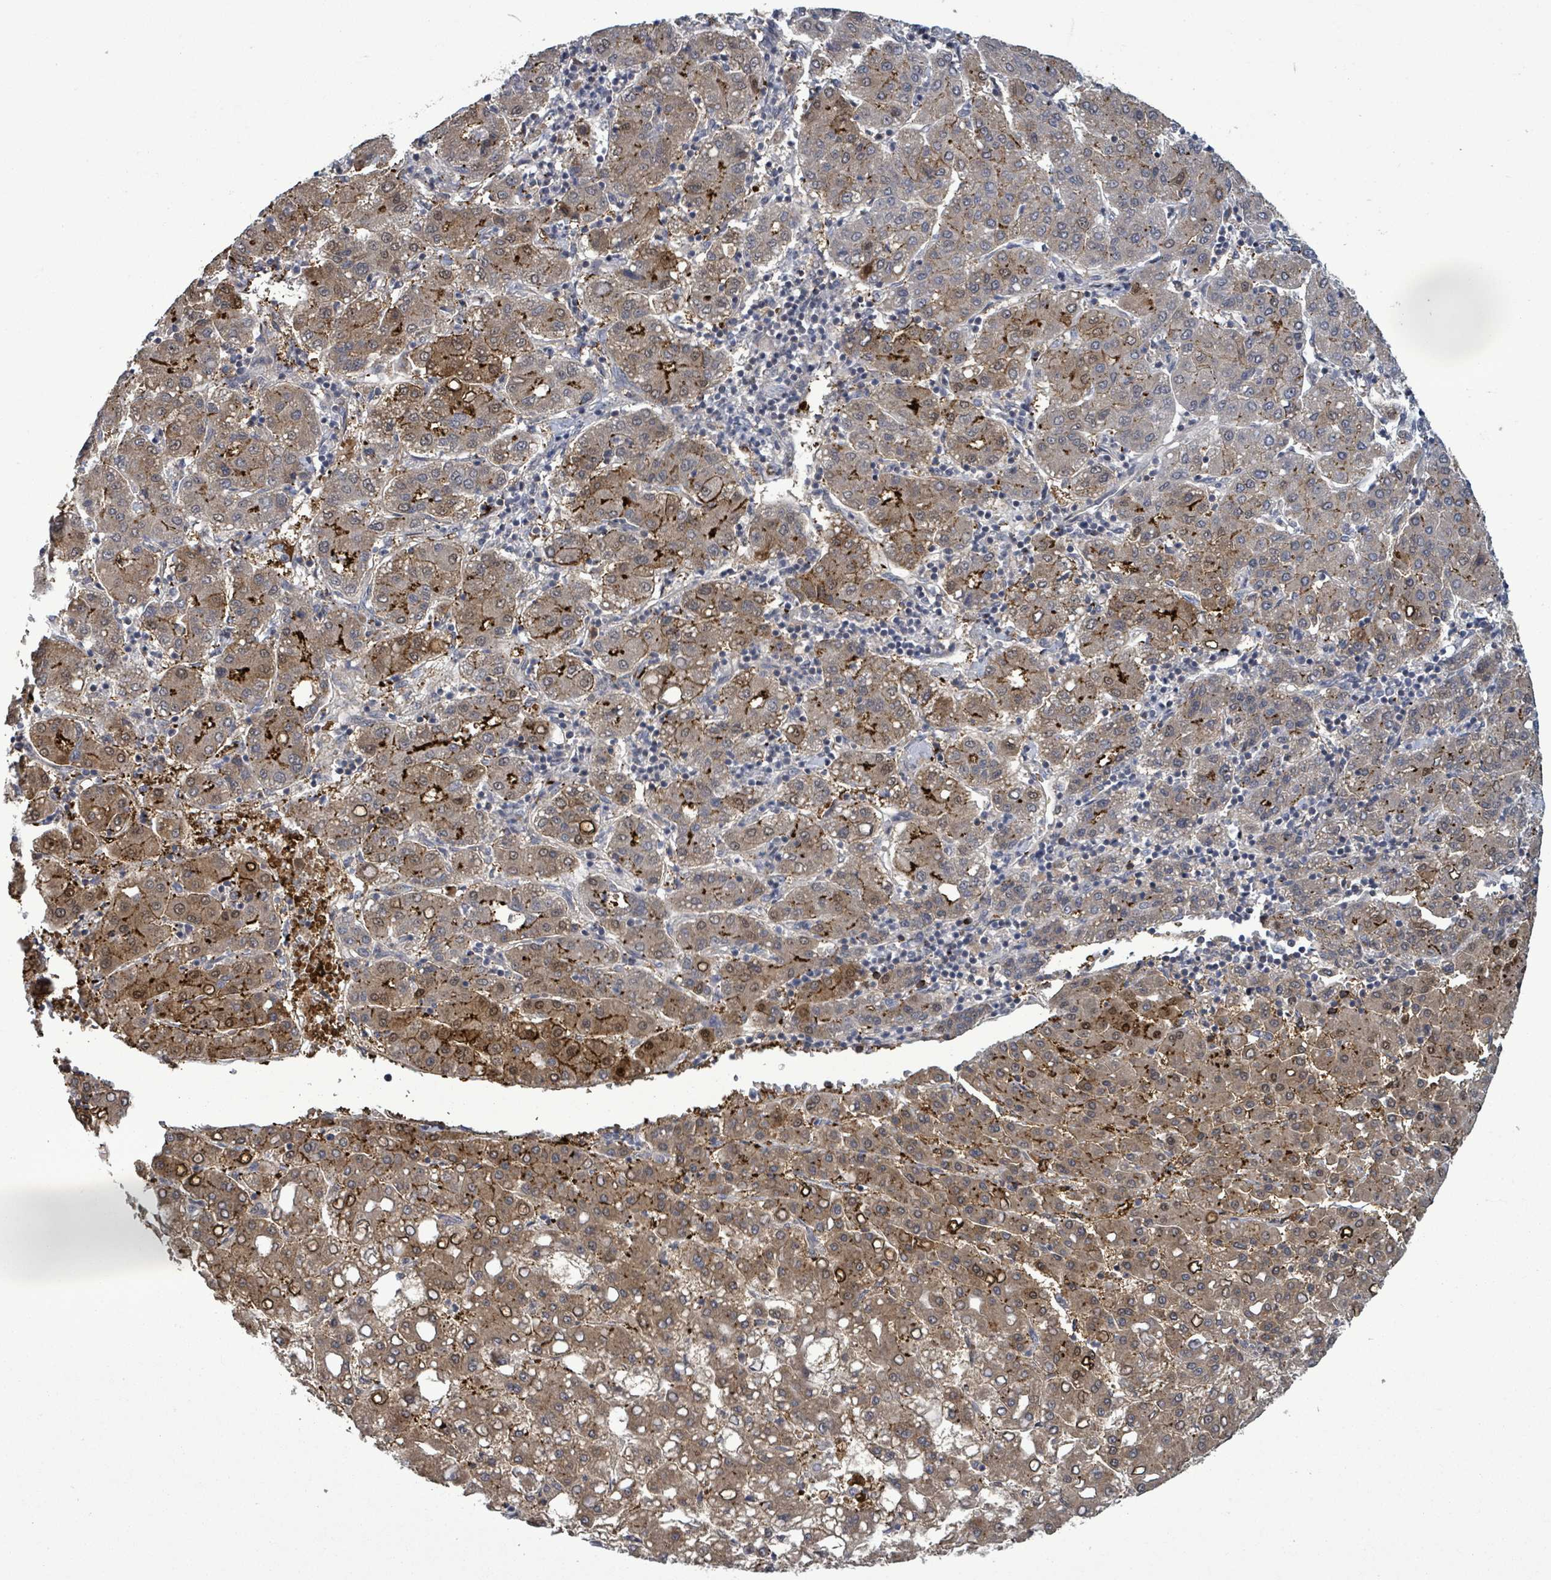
{"staining": {"intensity": "moderate", "quantity": "25%-75%", "location": "cytoplasmic/membranous"}, "tissue": "liver cancer", "cell_type": "Tumor cells", "image_type": "cancer", "snomed": [{"axis": "morphology", "description": "Carcinoma, Hepatocellular, NOS"}, {"axis": "topography", "description": "Liver"}], "caption": "Liver hepatocellular carcinoma stained with a brown dye shows moderate cytoplasmic/membranous positive staining in about 25%-75% of tumor cells.", "gene": "AMMECR1", "patient": {"sex": "male", "age": 65}}